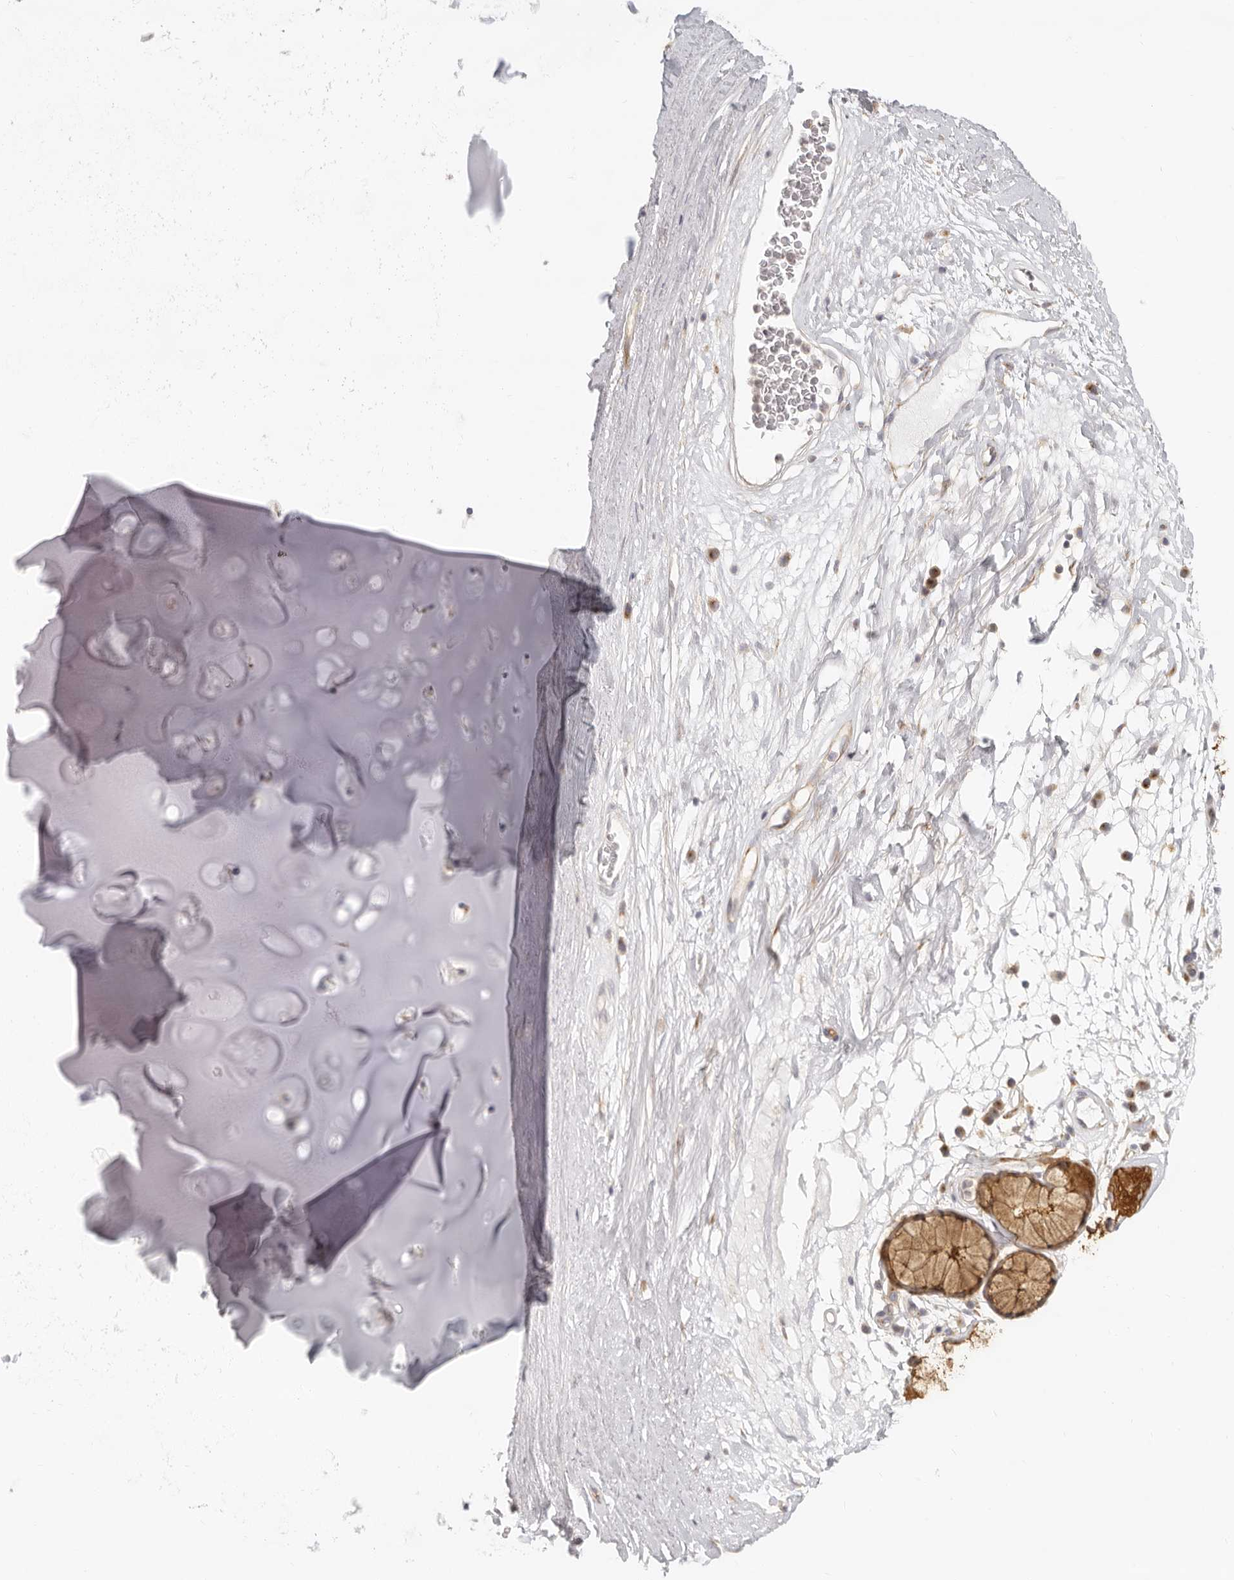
{"staining": {"intensity": "negative", "quantity": "none", "location": "none"}, "tissue": "adipose tissue", "cell_type": "Adipocytes", "image_type": "normal", "snomed": [{"axis": "morphology", "description": "Normal tissue, NOS"}, {"axis": "topography", "description": "Cartilage tissue"}], "caption": "This micrograph is of normal adipose tissue stained with IHC to label a protein in brown with the nuclei are counter-stained blue. There is no staining in adipocytes.", "gene": "NIBAN1", "patient": {"sex": "female", "age": 63}}